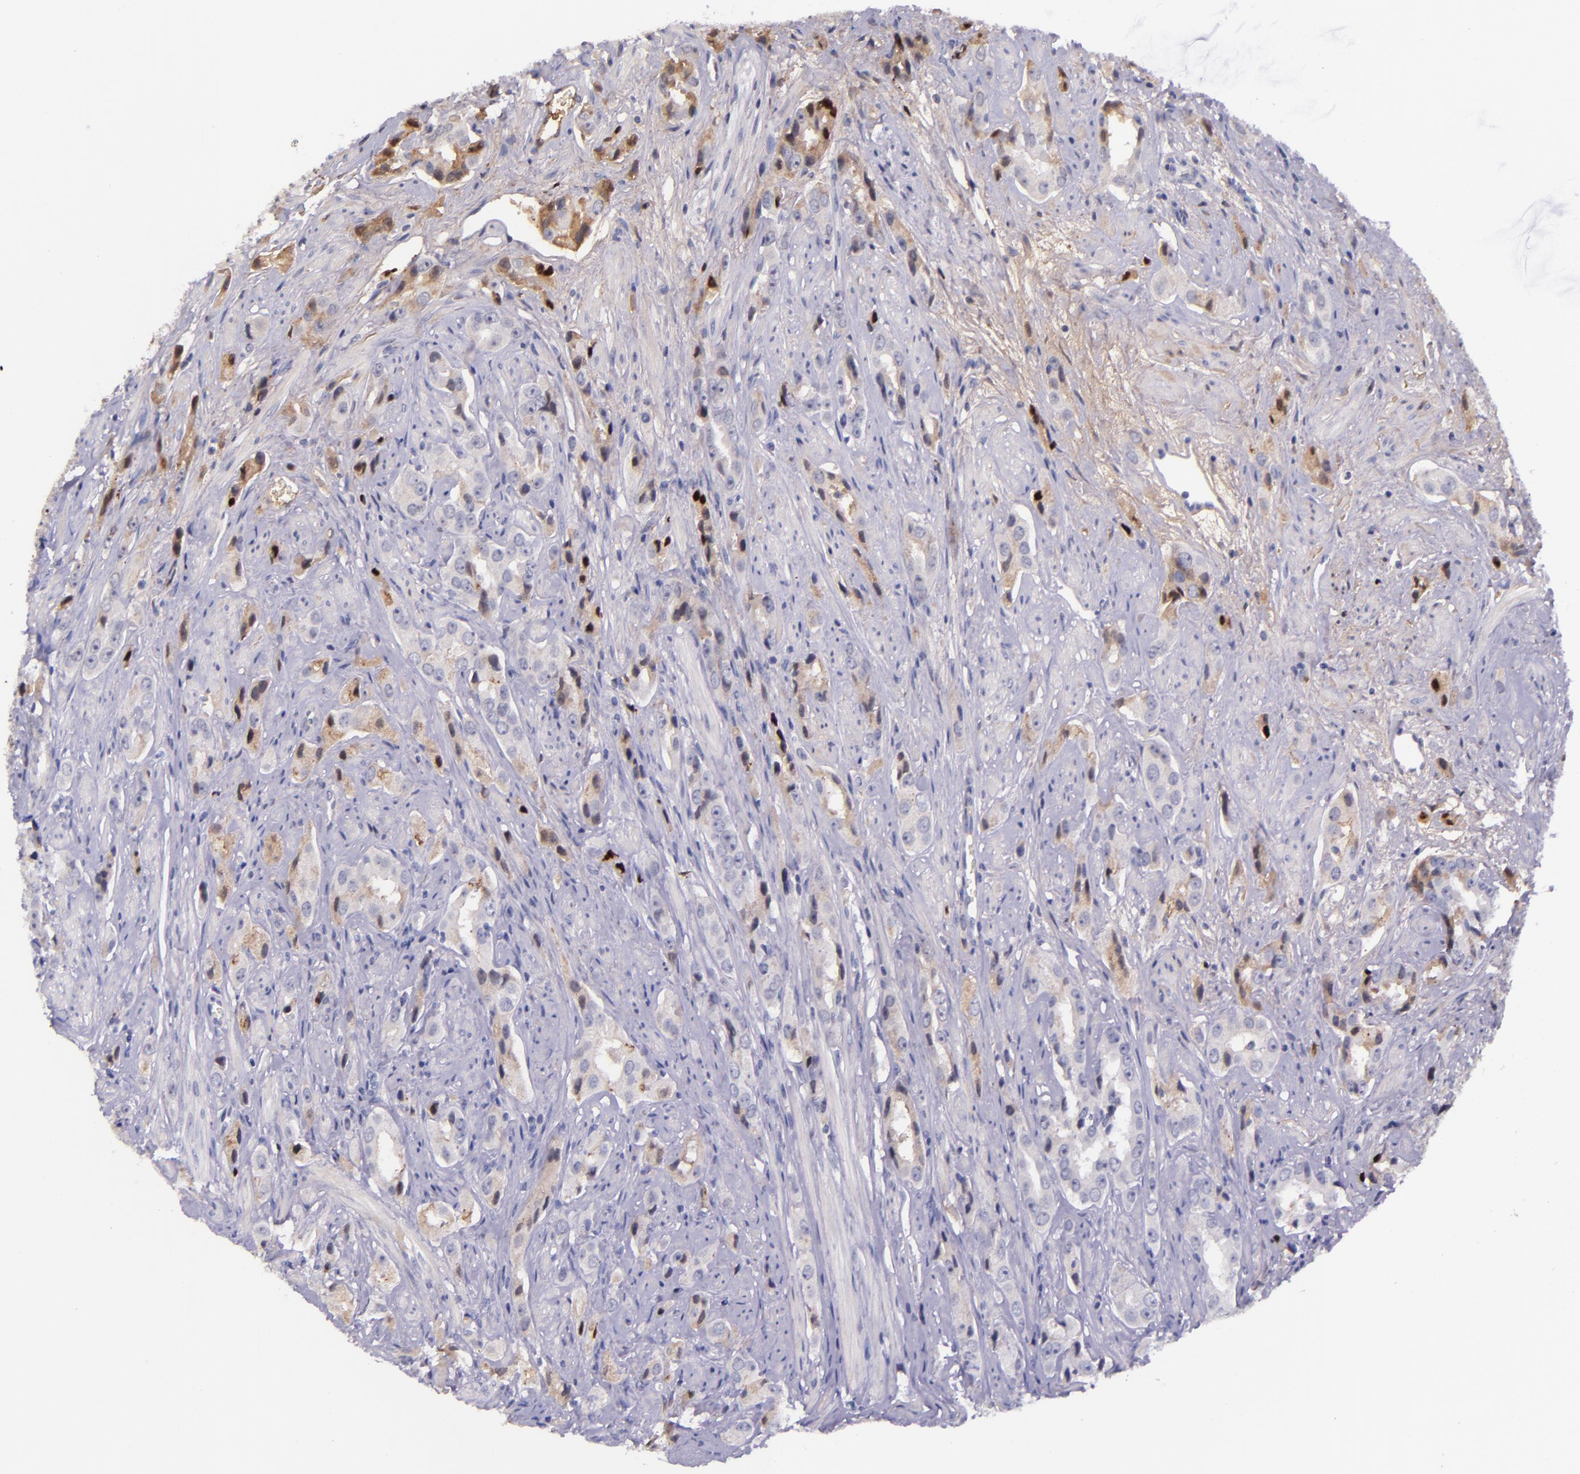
{"staining": {"intensity": "negative", "quantity": "none", "location": "none"}, "tissue": "prostate cancer", "cell_type": "Tumor cells", "image_type": "cancer", "snomed": [{"axis": "morphology", "description": "Adenocarcinoma, Medium grade"}, {"axis": "topography", "description": "Prostate"}], "caption": "This is an immunohistochemistry (IHC) photomicrograph of medium-grade adenocarcinoma (prostate). There is no expression in tumor cells.", "gene": "KNG1", "patient": {"sex": "male", "age": 53}}